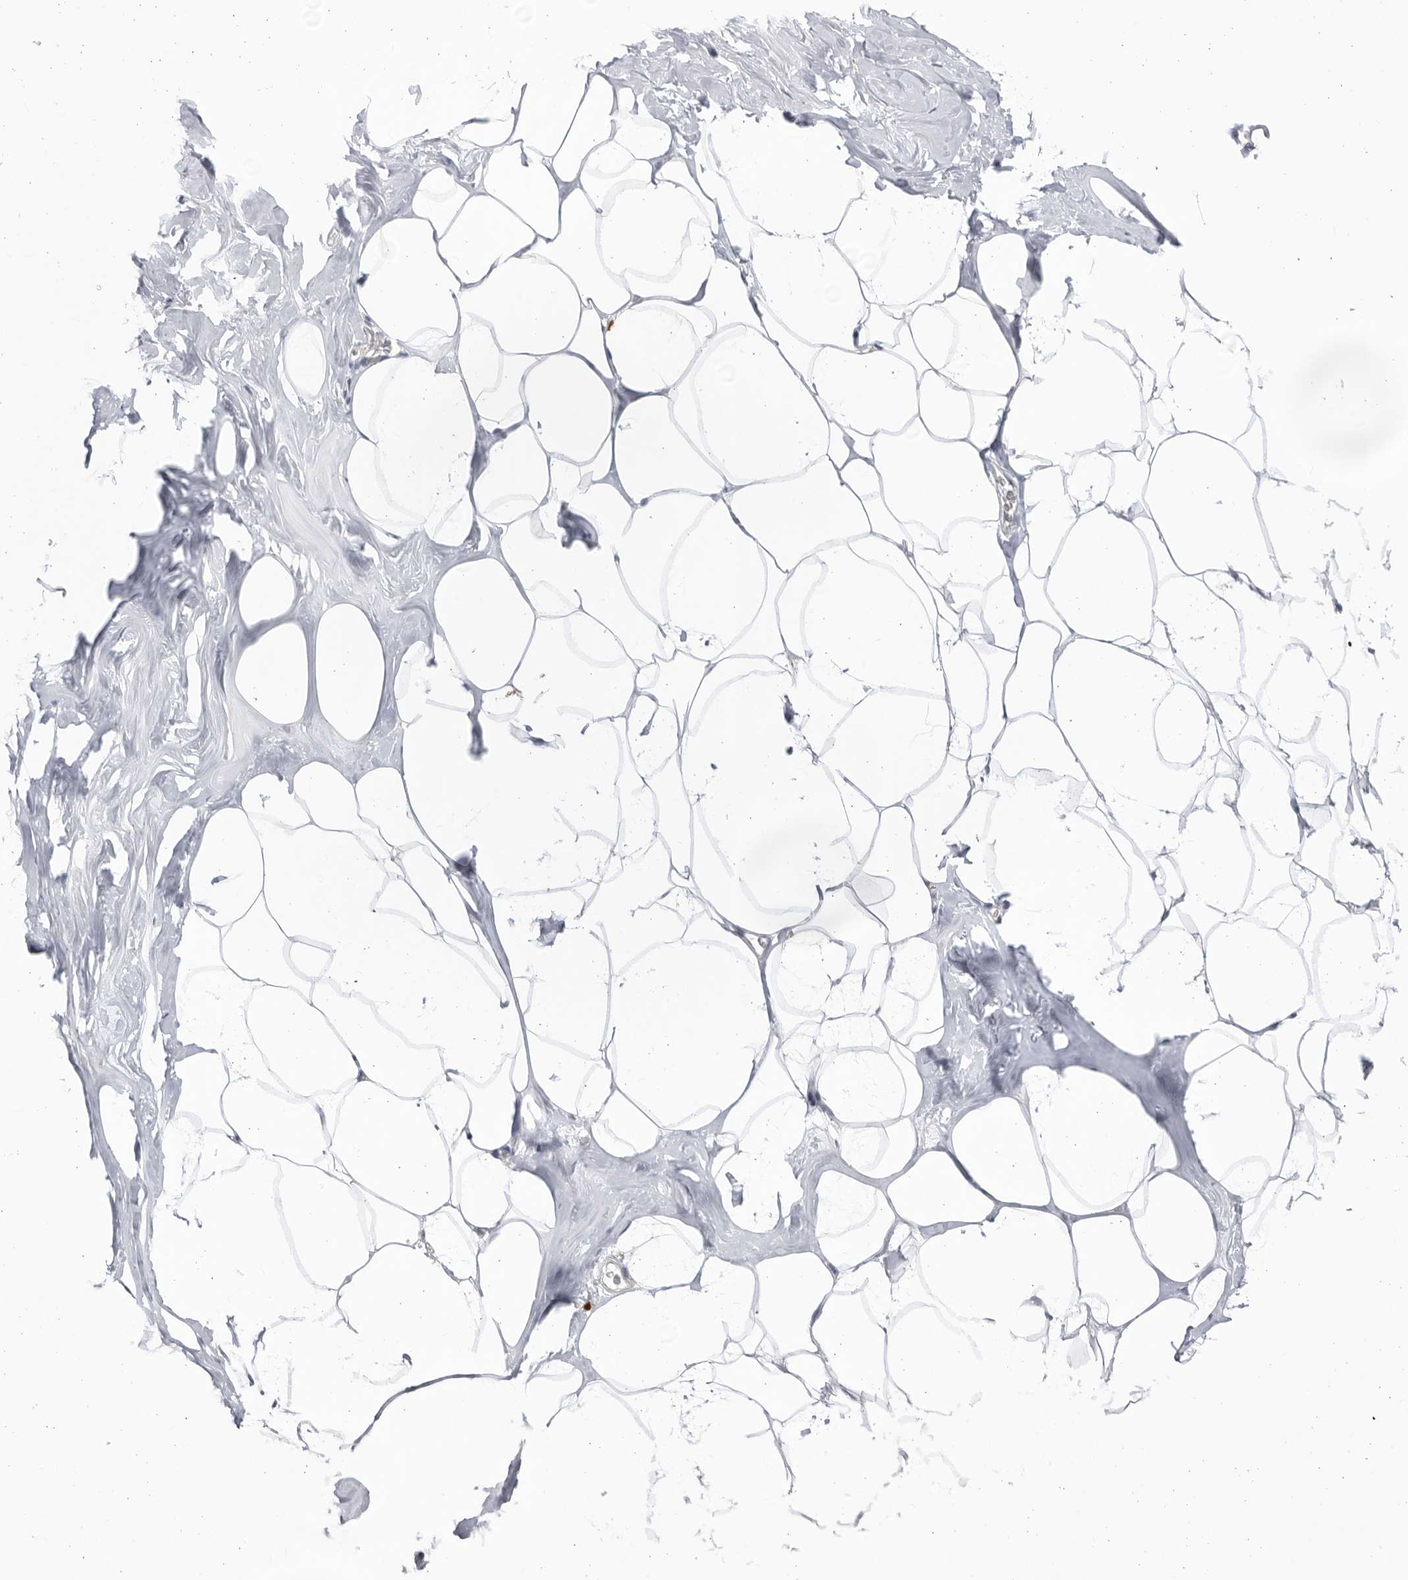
{"staining": {"intensity": "negative", "quantity": "none", "location": "none"}, "tissue": "adipose tissue", "cell_type": "Adipocytes", "image_type": "normal", "snomed": [{"axis": "morphology", "description": "Normal tissue, NOS"}, {"axis": "morphology", "description": "Fibrosis, NOS"}, {"axis": "topography", "description": "Breast"}, {"axis": "topography", "description": "Adipose tissue"}], "caption": "Adipose tissue stained for a protein using immunohistochemistry (IHC) shows no expression adipocytes.", "gene": "BMP2K", "patient": {"sex": "female", "age": 39}}